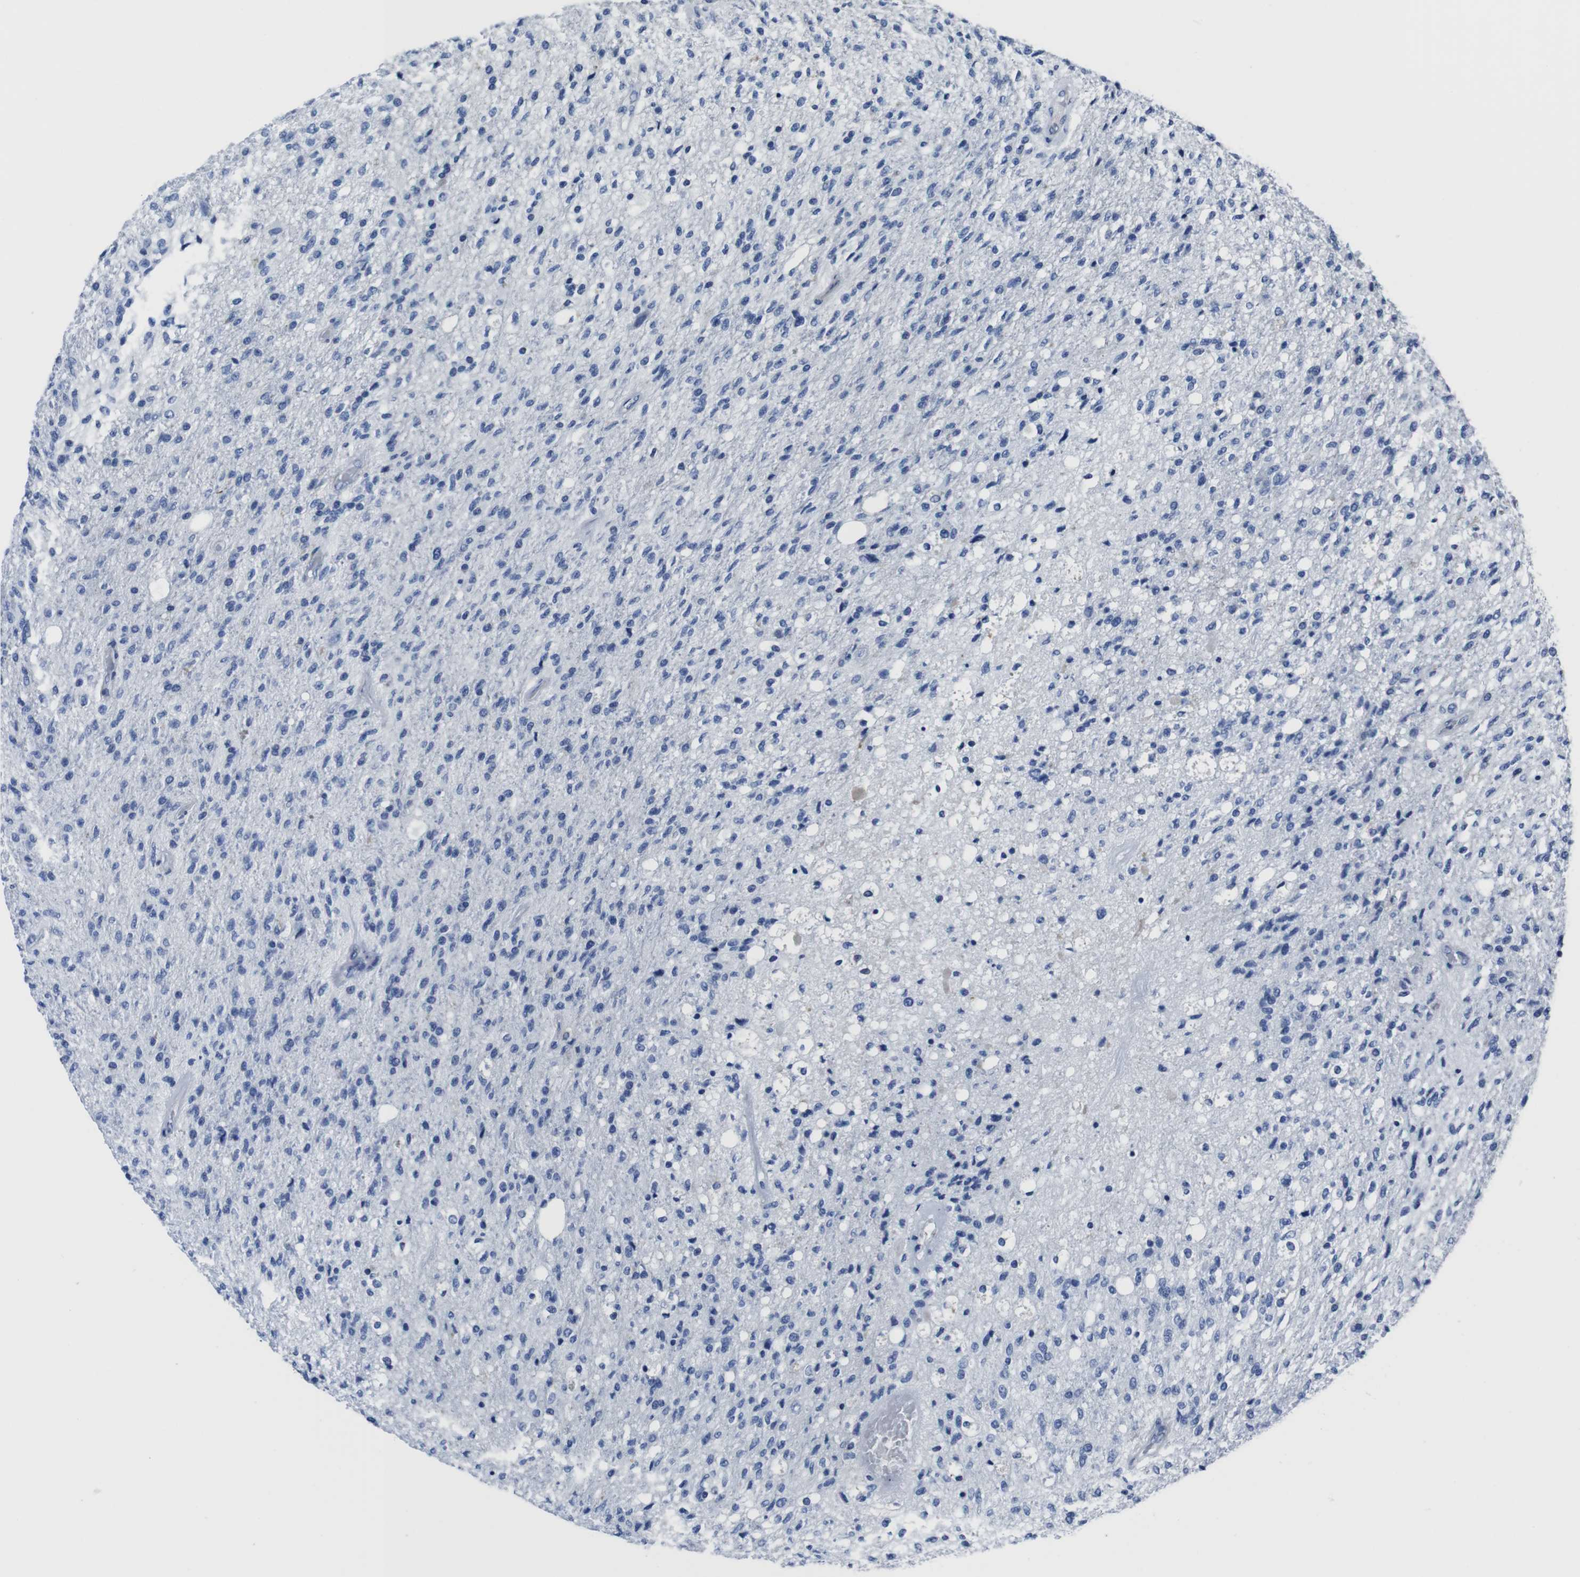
{"staining": {"intensity": "negative", "quantity": "none", "location": "none"}, "tissue": "glioma", "cell_type": "Tumor cells", "image_type": "cancer", "snomed": [{"axis": "morphology", "description": "Normal tissue, NOS"}, {"axis": "morphology", "description": "Glioma, malignant, High grade"}, {"axis": "topography", "description": "Cerebral cortex"}], "caption": "Tumor cells show no significant protein expression in glioma.", "gene": "EIF4A1", "patient": {"sex": "male", "age": 77}}